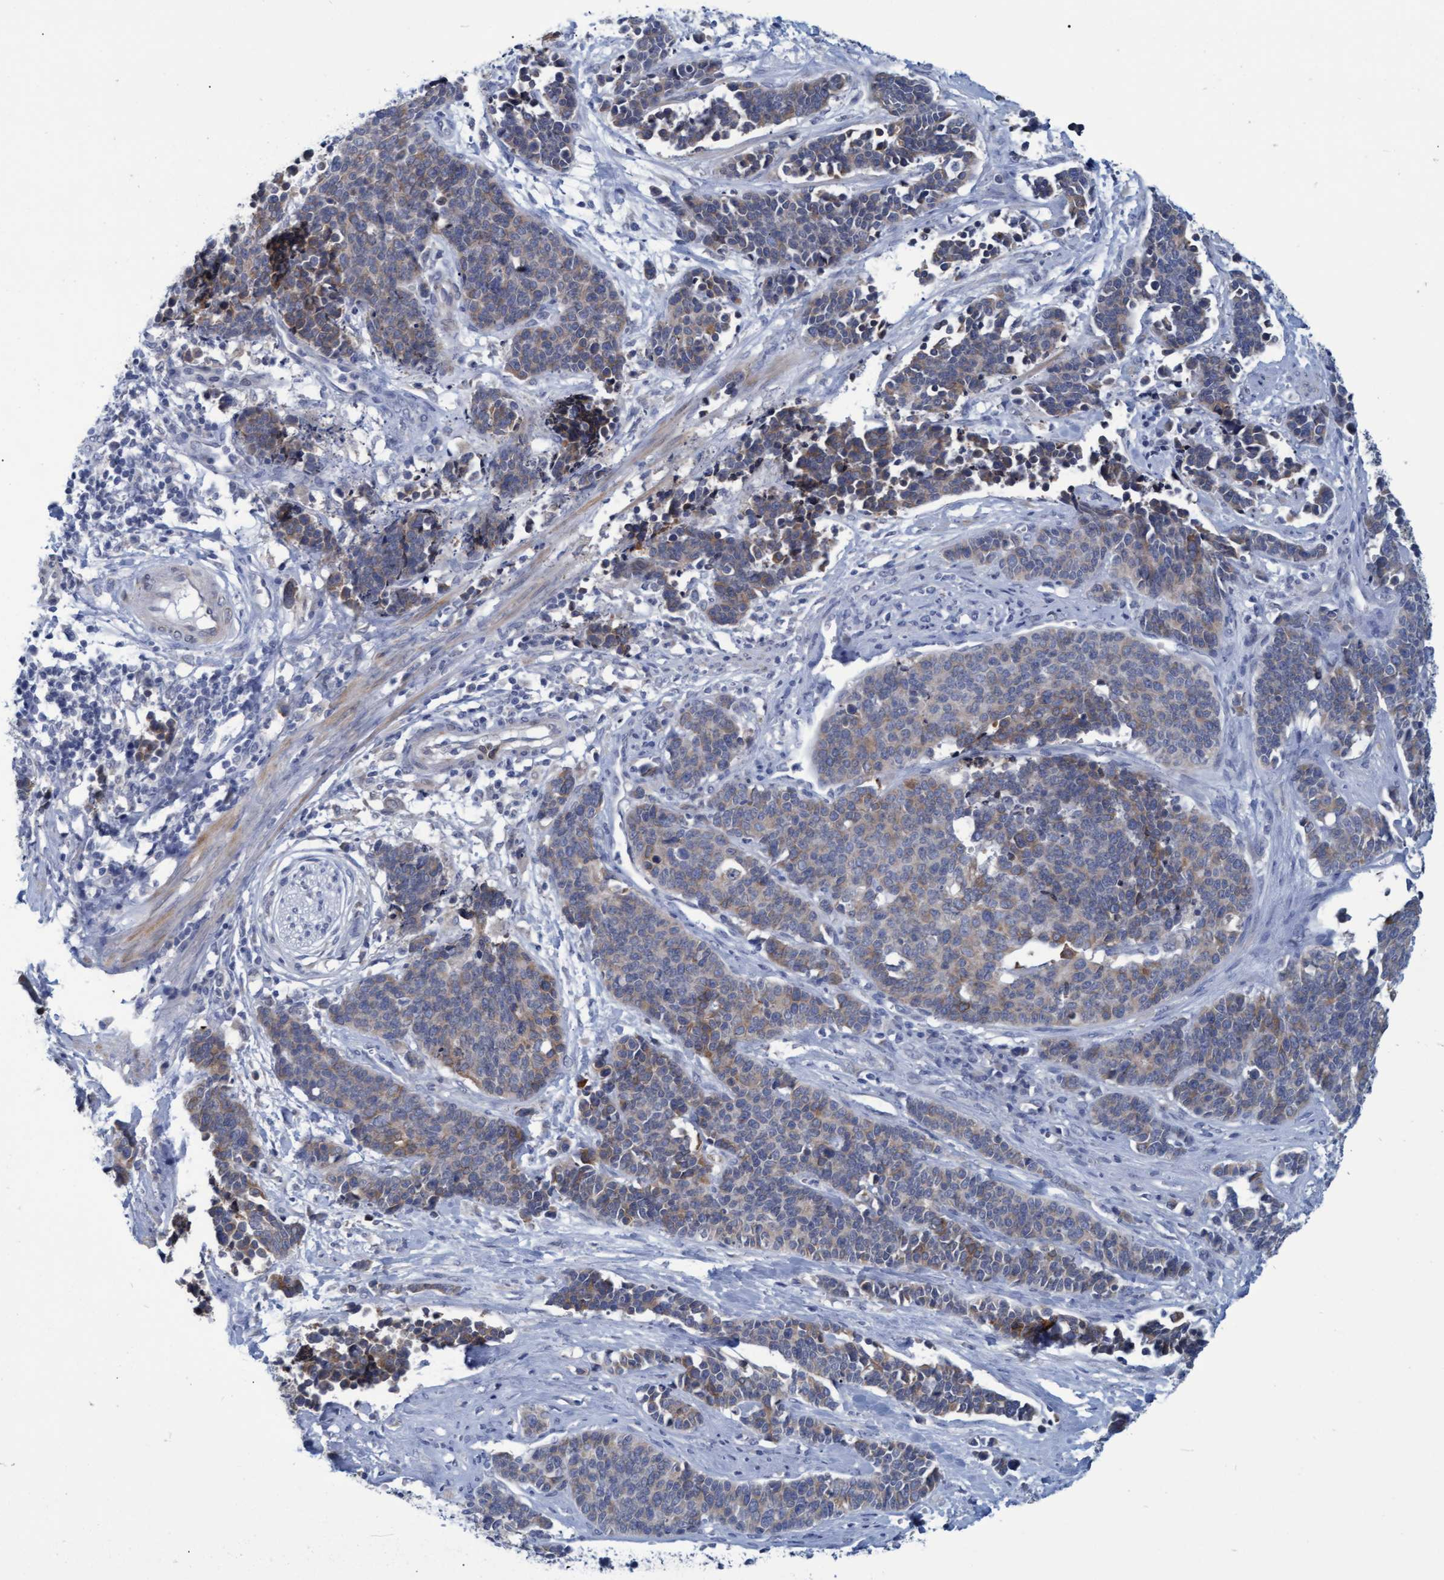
{"staining": {"intensity": "weak", "quantity": "25%-75%", "location": "cytoplasmic/membranous"}, "tissue": "cervical cancer", "cell_type": "Tumor cells", "image_type": "cancer", "snomed": [{"axis": "morphology", "description": "Squamous cell carcinoma, NOS"}, {"axis": "topography", "description": "Cervix"}], "caption": "A histopathology image showing weak cytoplasmic/membranous positivity in approximately 25%-75% of tumor cells in cervical squamous cell carcinoma, as visualized by brown immunohistochemical staining.", "gene": "SSTR3", "patient": {"sex": "female", "age": 35}}